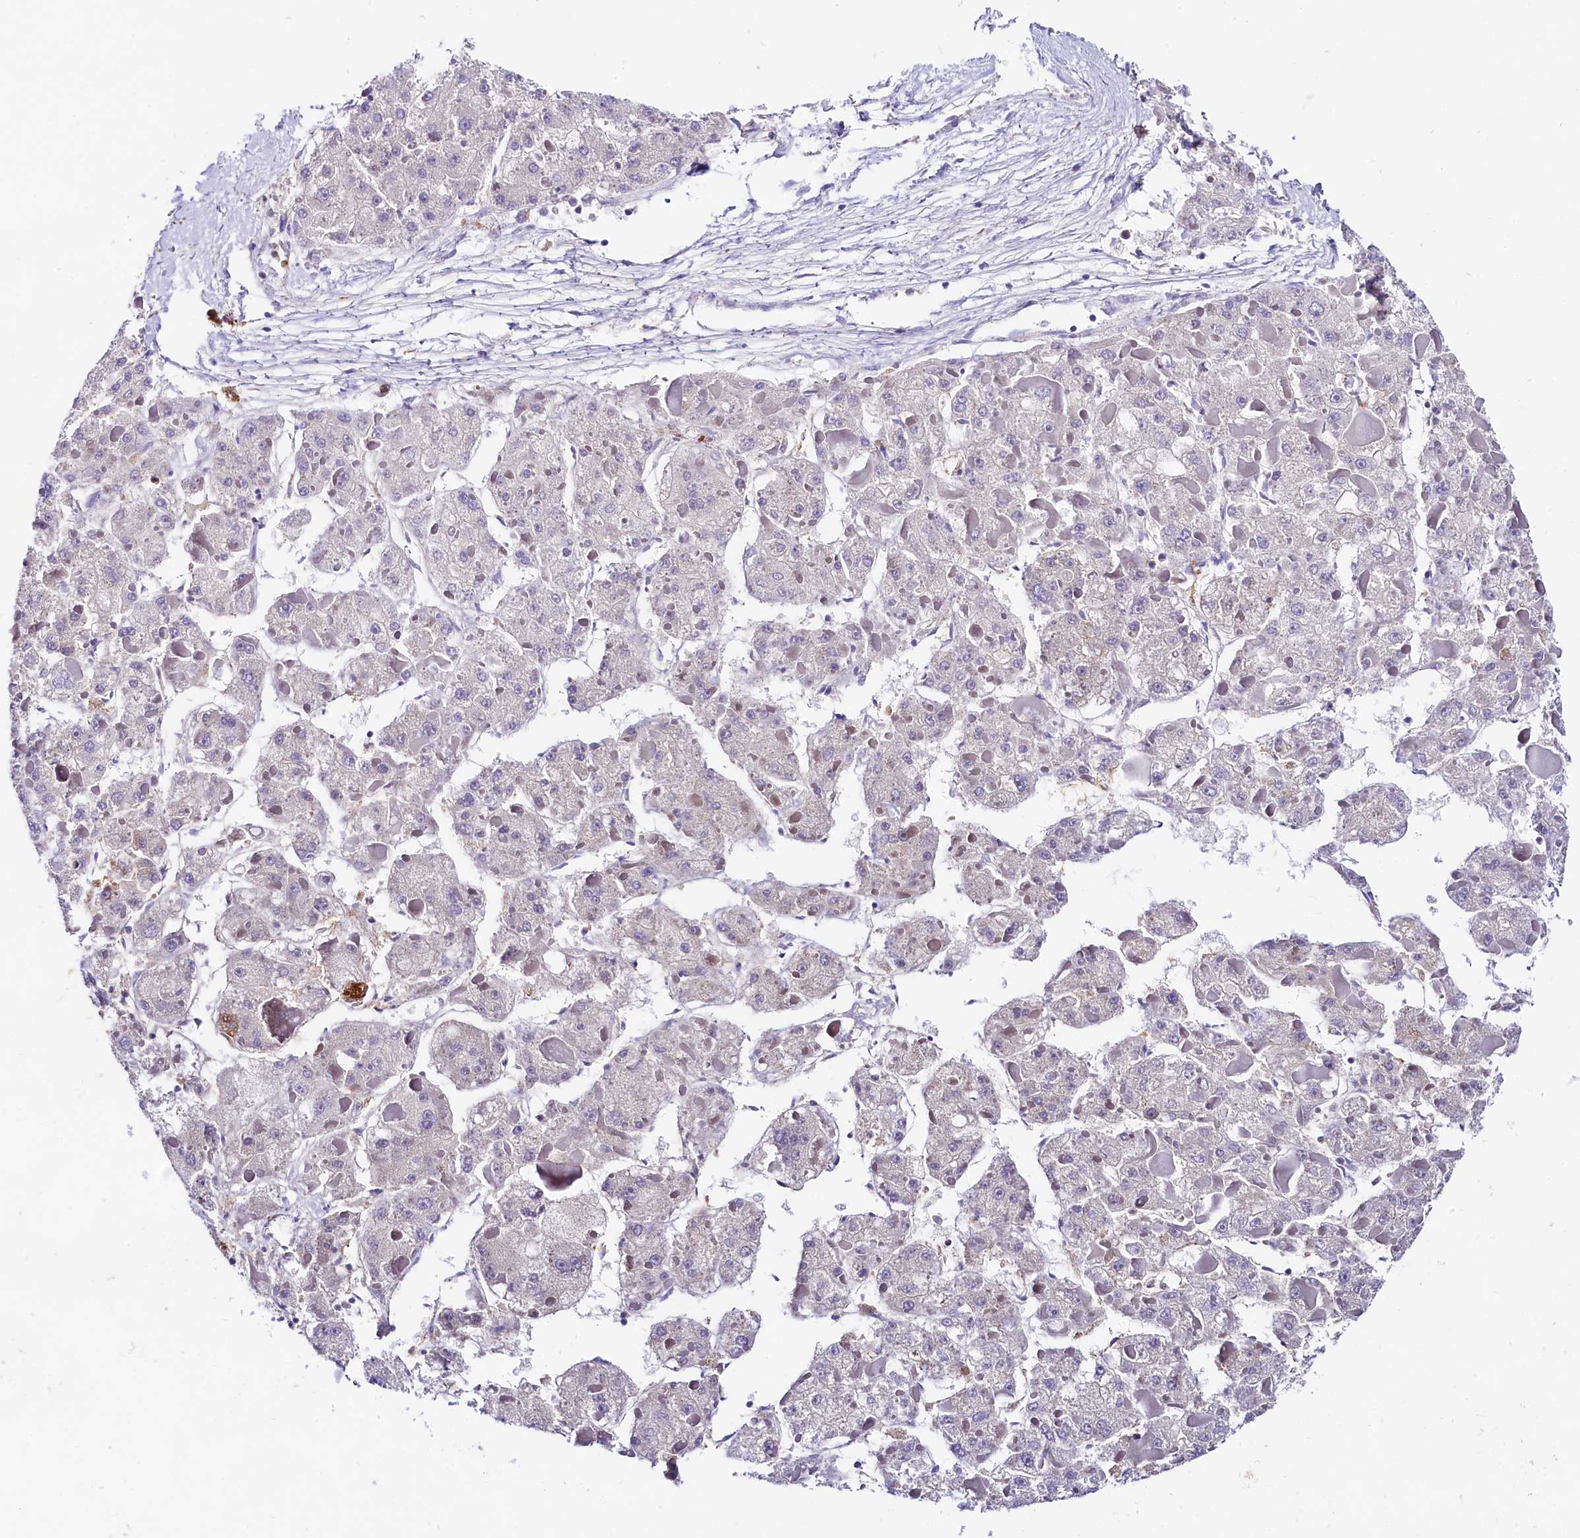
{"staining": {"intensity": "negative", "quantity": "none", "location": "none"}, "tissue": "liver cancer", "cell_type": "Tumor cells", "image_type": "cancer", "snomed": [{"axis": "morphology", "description": "Carcinoma, Hepatocellular, NOS"}, {"axis": "topography", "description": "Liver"}], "caption": "Liver cancer (hepatocellular carcinoma) stained for a protein using immunohistochemistry displays no expression tumor cells.", "gene": "OAS3", "patient": {"sex": "female", "age": 73}}